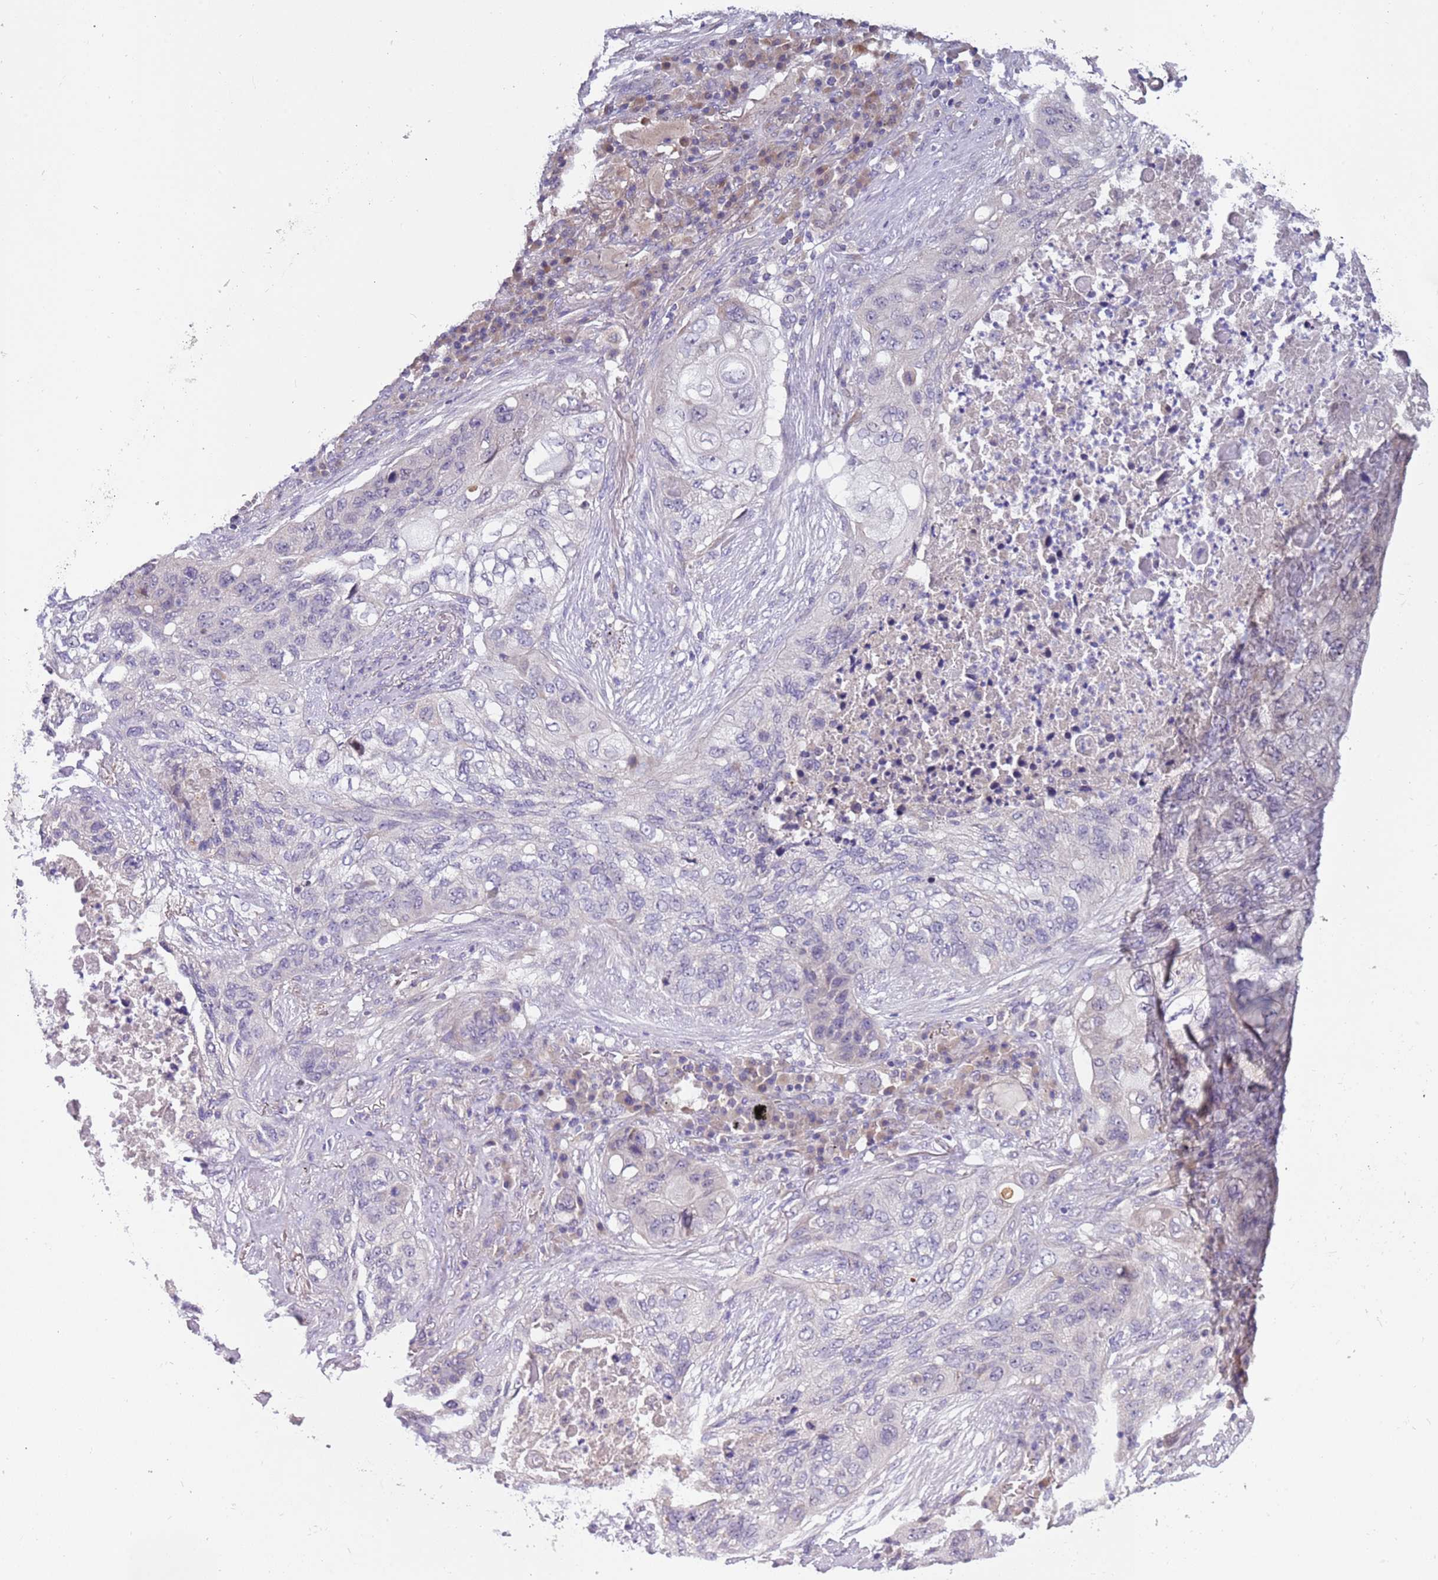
{"staining": {"intensity": "negative", "quantity": "none", "location": "none"}, "tissue": "lung cancer", "cell_type": "Tumor cells", "image_type": "cancer", "snomed": [{"axis": "morphology", "description": "Squamous cell carcinoma, NOS"}, {"axis": "topography", "description": "Lung"}], "caption": "Tumor cells show no significant protein expression in lung squamous cell carcinoma.", "gene": "CABYR", "patient": {"sex": "female", "age": 63}}